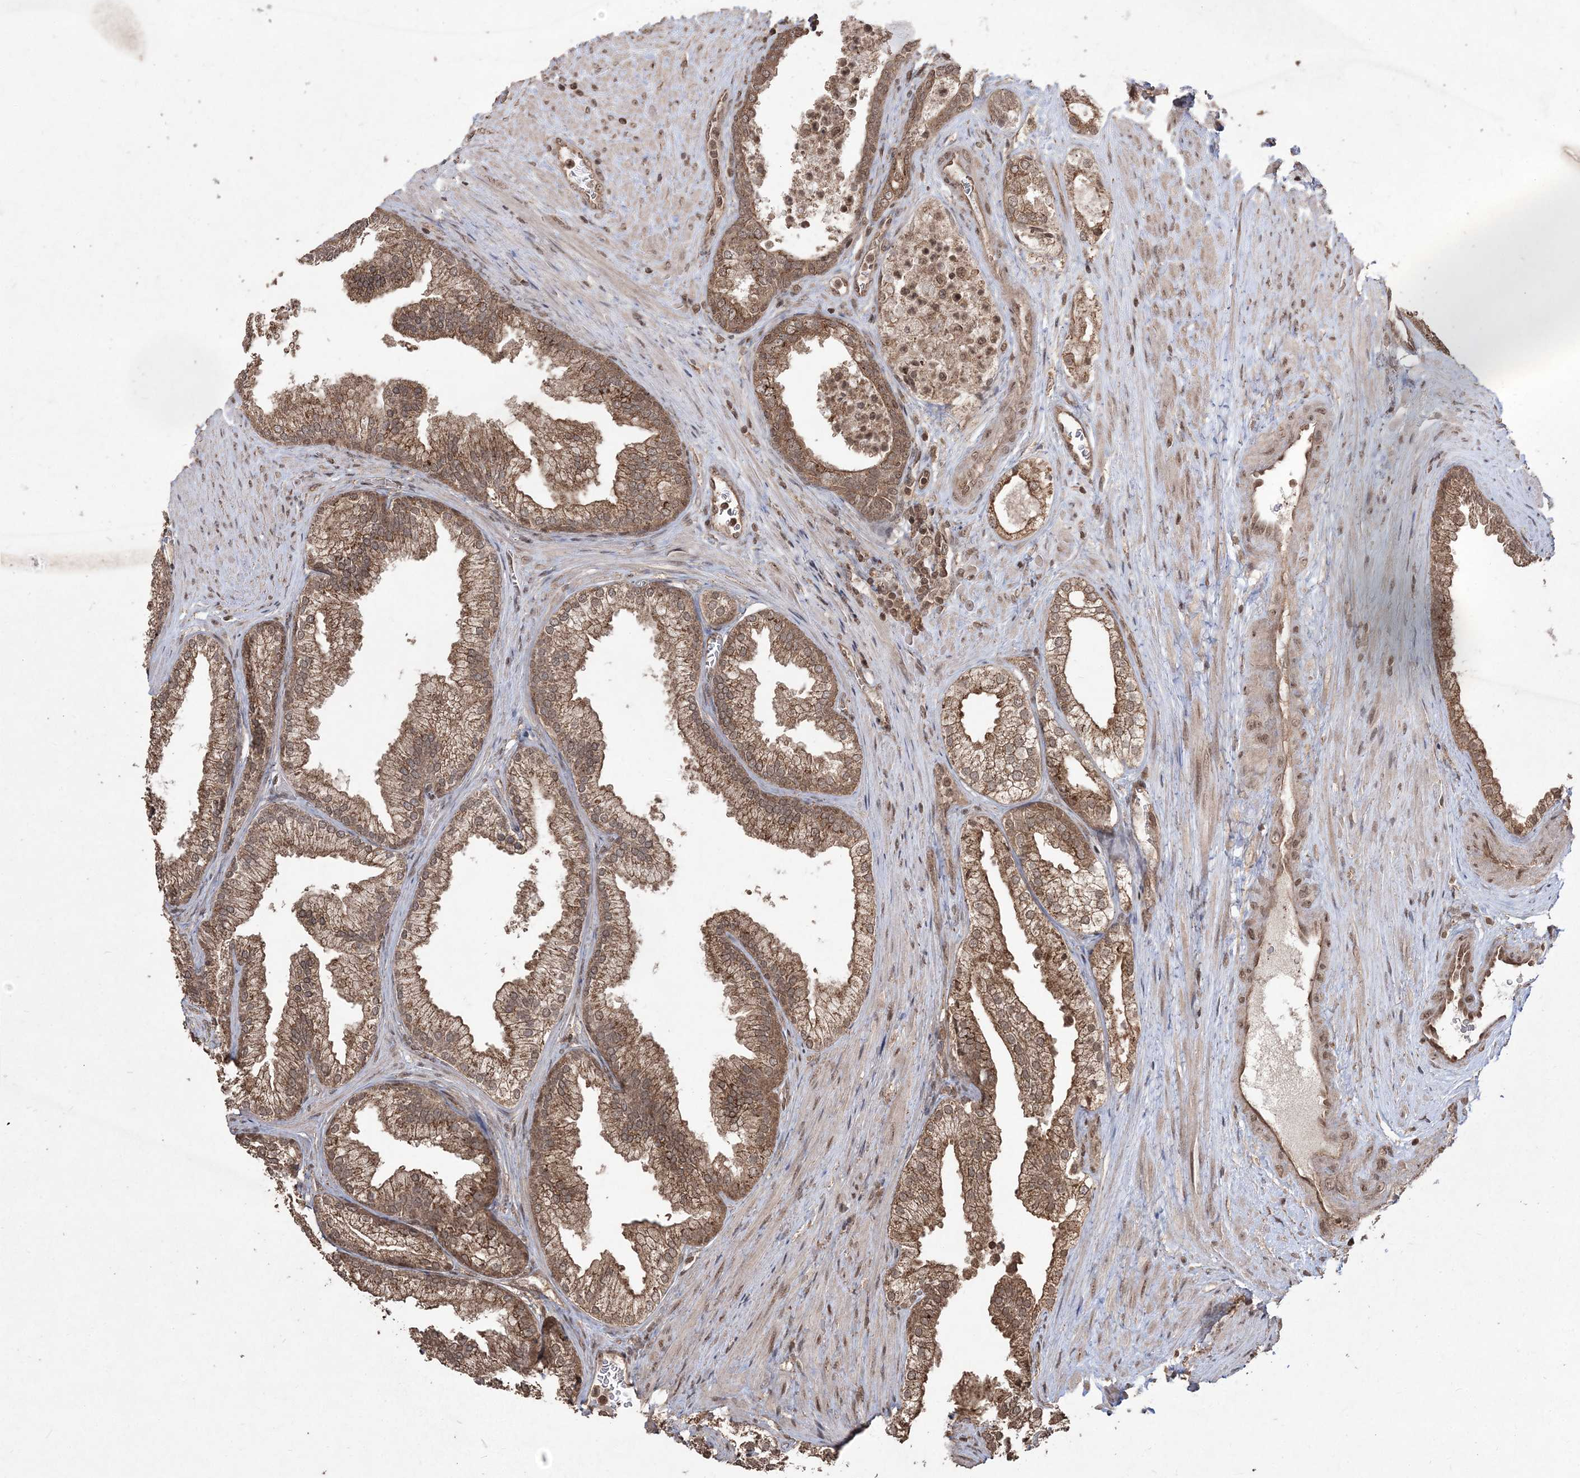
{"staining": {"intensity": "moderate", "quantity": ">75%", "location": "cytoplasmic/membranous"}, "tissue": "prostate", "cell_type": "Glandular cells", "image_type": "normal", "snomed": [{"axis": "morphology", "description": "Normal tissue, NOS"}, {"axis": "topography", "description": "Prostate"}], "caption": "The immunohistochemical stain shows moderate cytoplasmic/membranous staining in glandular cells of benign prostate. The staining was performed using DAB (3,3'-diaminobenzidine) to visualize the protein expression in brown, while the nuclei were stained in blue with hematoxylin (Magnification: 20x).", "gene": "EHHADH", "patient": {"sex": "male", "age": 76}}